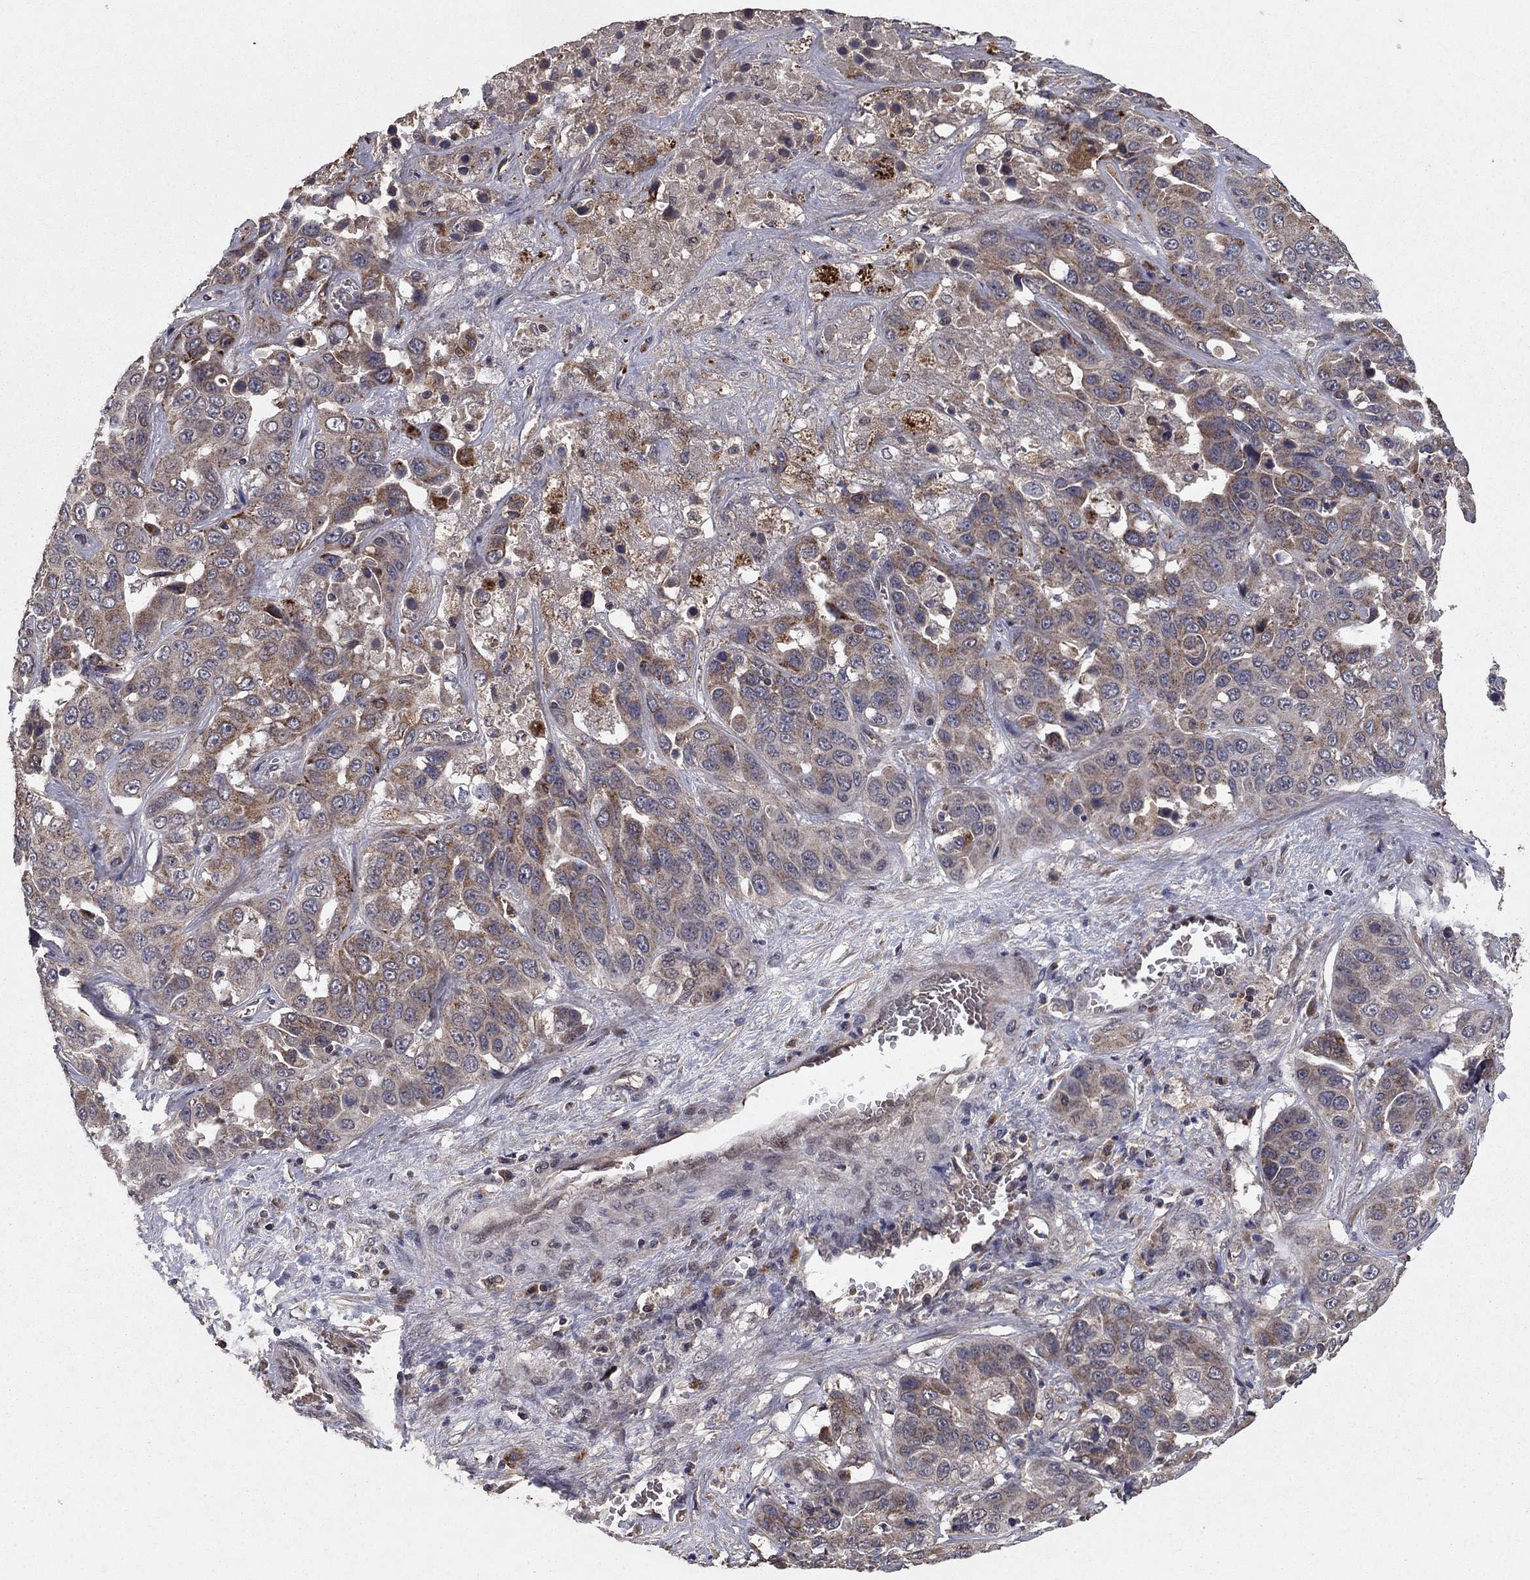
{"staining": {"intensity": "moderate", "quantity": "25%-75%", "location": "cytoplasmic/membranous"}, "tissue": "liver cancer", "cell_type": "Tumor cells", "image_type": "cancer", "snomed": [{"axis": "morphology", "description": "Cholangiocarcinoma"}, {"axis": "topography", "description": "Liver"}], "caption": "A brown stain highlights moderate cytoplasmic/membranous staining of a protein in liver cancer tumor cells. The staining is performed using DAB brown chromogen to label protein expression. The nuclei are counter-stained blue using hematoxylin.", "gene": "DHRS1", "patient": {"sex": "female", "age": 52}}